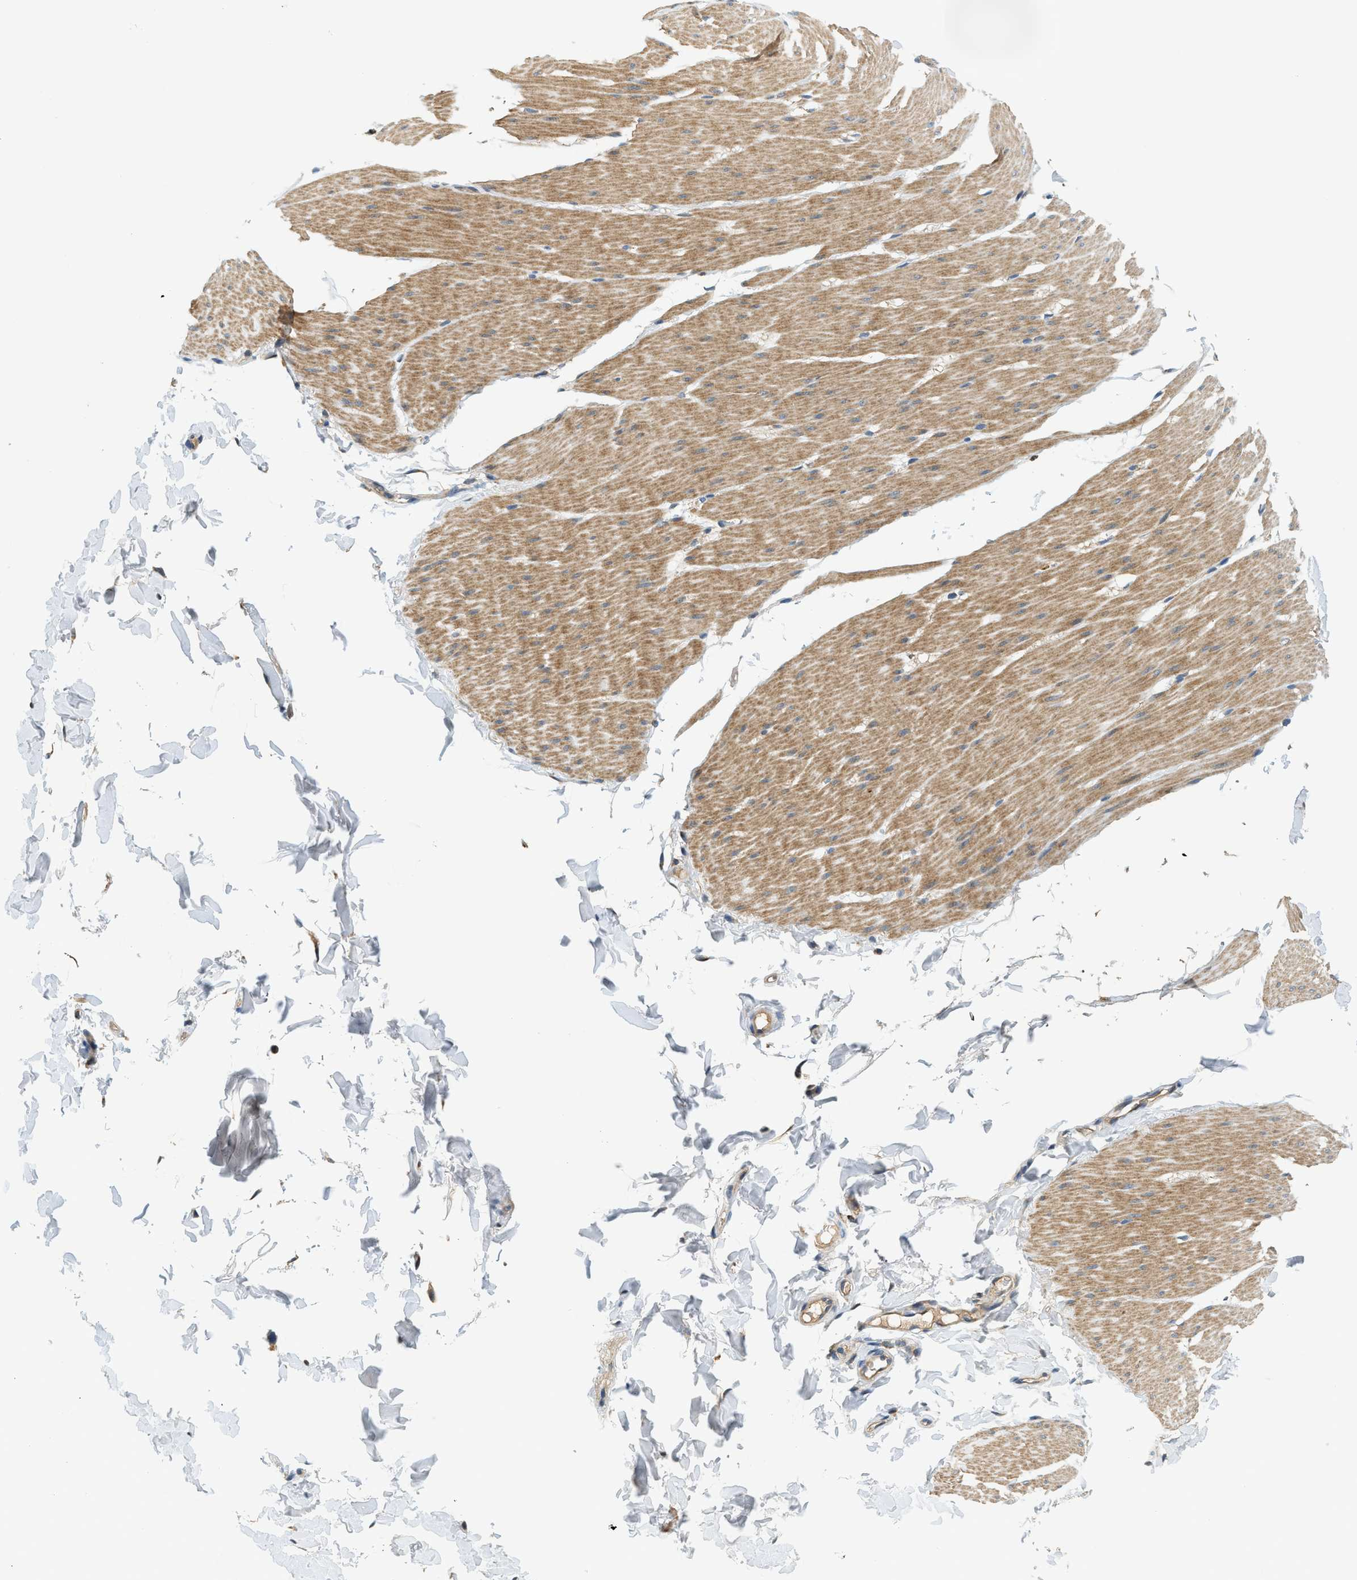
{"staining": {"intensity": "moderate", "quantity": "25%-75%", "location": "cytoplasmic/membranous"}, "tissue": "smooth muscle", "cell_type": "Smooth muscle cells", "image_type": "normal", "snomed": [{"axis": "morphology", "description": "Normal tissue, NOS"}, {"axis": "topography", "description": "Smooth muscle"}, {"axis": "topography", "description": "Colon"}], "caption": "Smooth muscle cells exhibit moderate cytoplasmic/membranous positivity in about 25%-75% of cells in normal smooth muscle.", "gene": "KCNK1", "patient": {"sex": "male", "age": 67}}